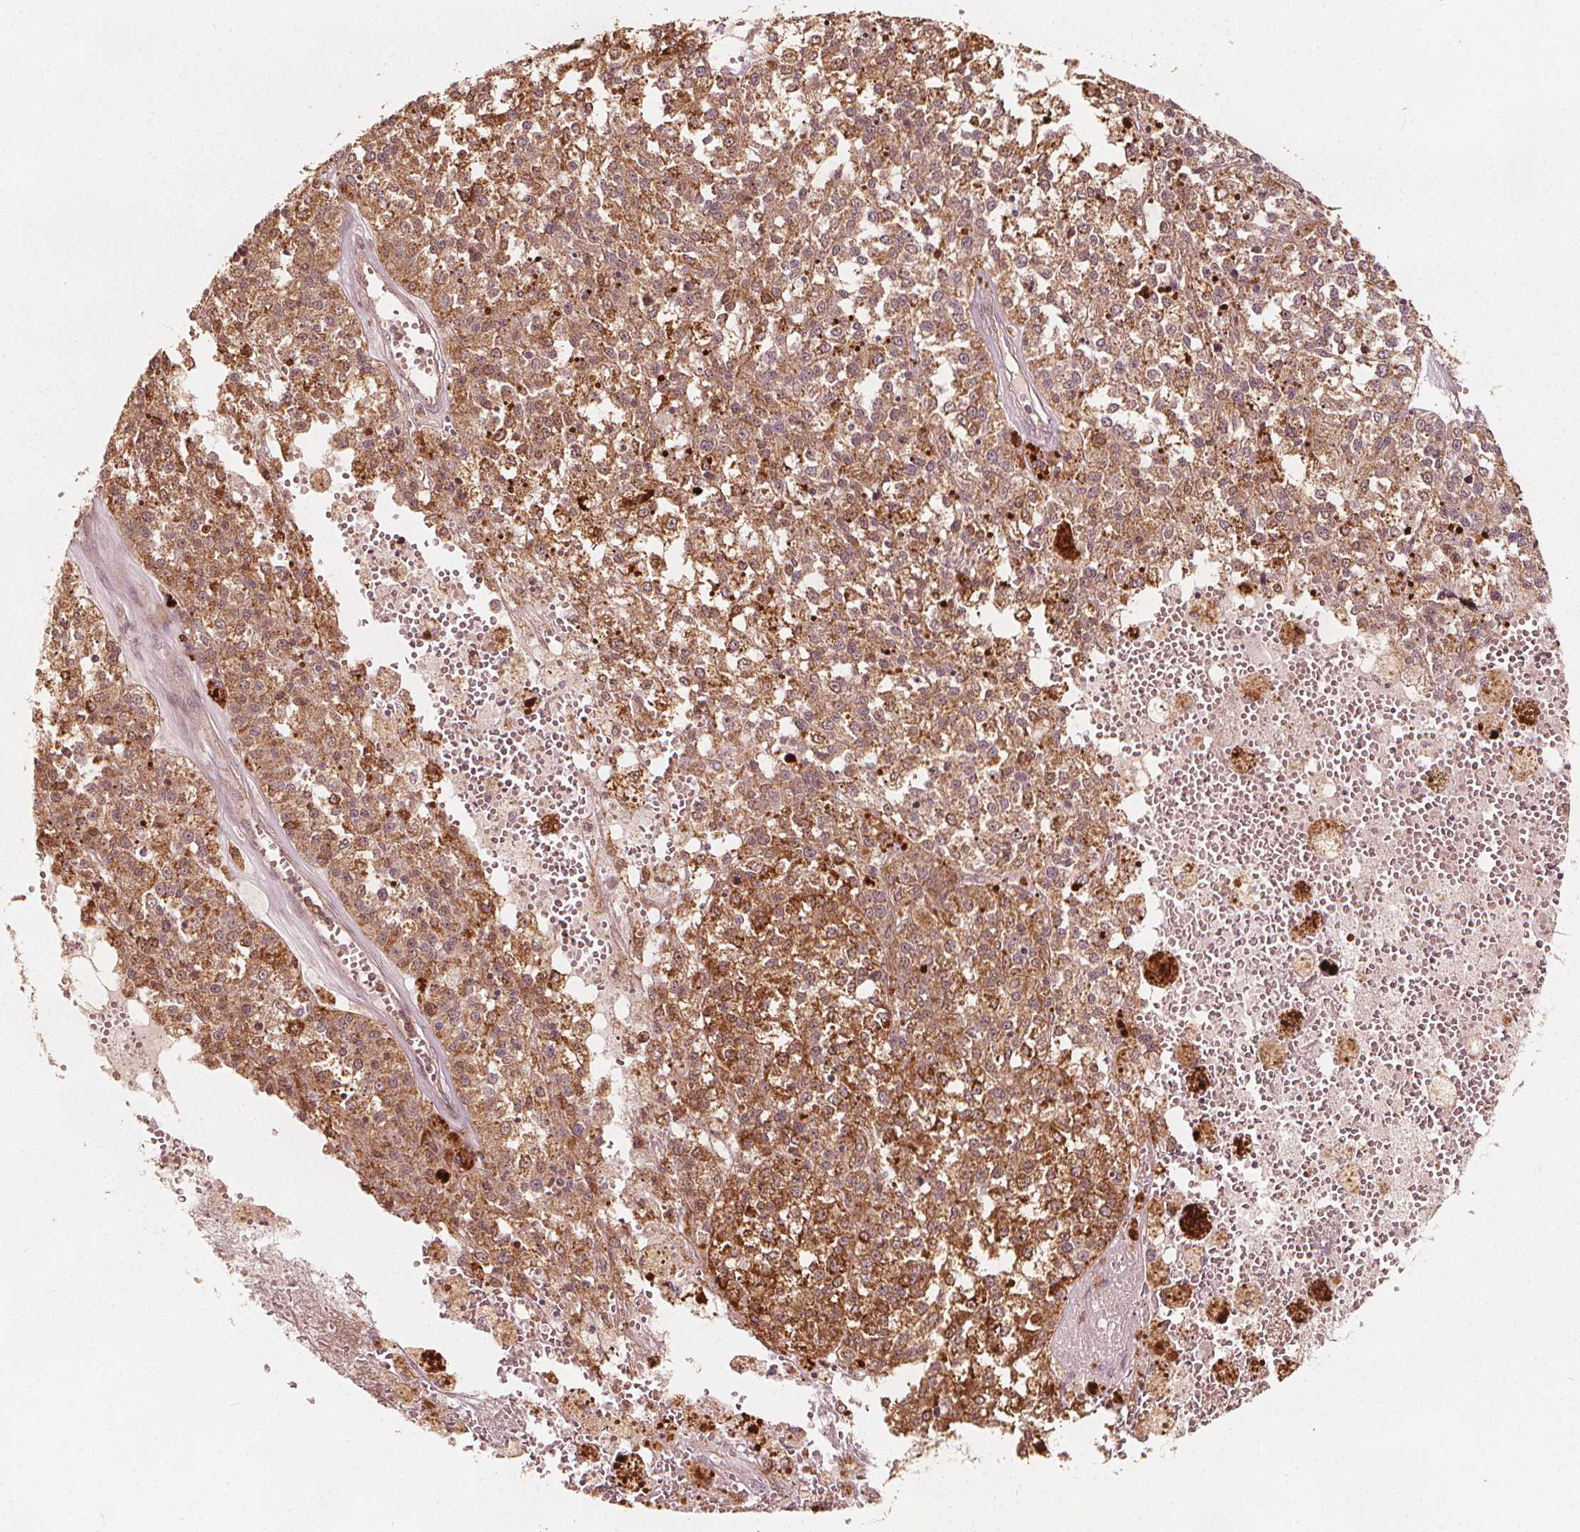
{"staining": {"intensity": "moderate", "quantity": ">75%", "location": "cytoplasmic/membranous"}, "tissue": "melanoma", "cell_type": "Tumor cells", "image_type": "cancer", "snomed": [{"axis": "morphology", "description": "Malignant melanoma, Metastatic site"}, {"axis": "topography", "description": "Lymph node"}], "caption": "About >75% of tumor cells in human melanoma display moderate cytoplasmic/membranous protein positivity as visualized by brown immunohistochemical staining.", "gene": "AIP", "patient": {"sex": "female", "age": 64}}